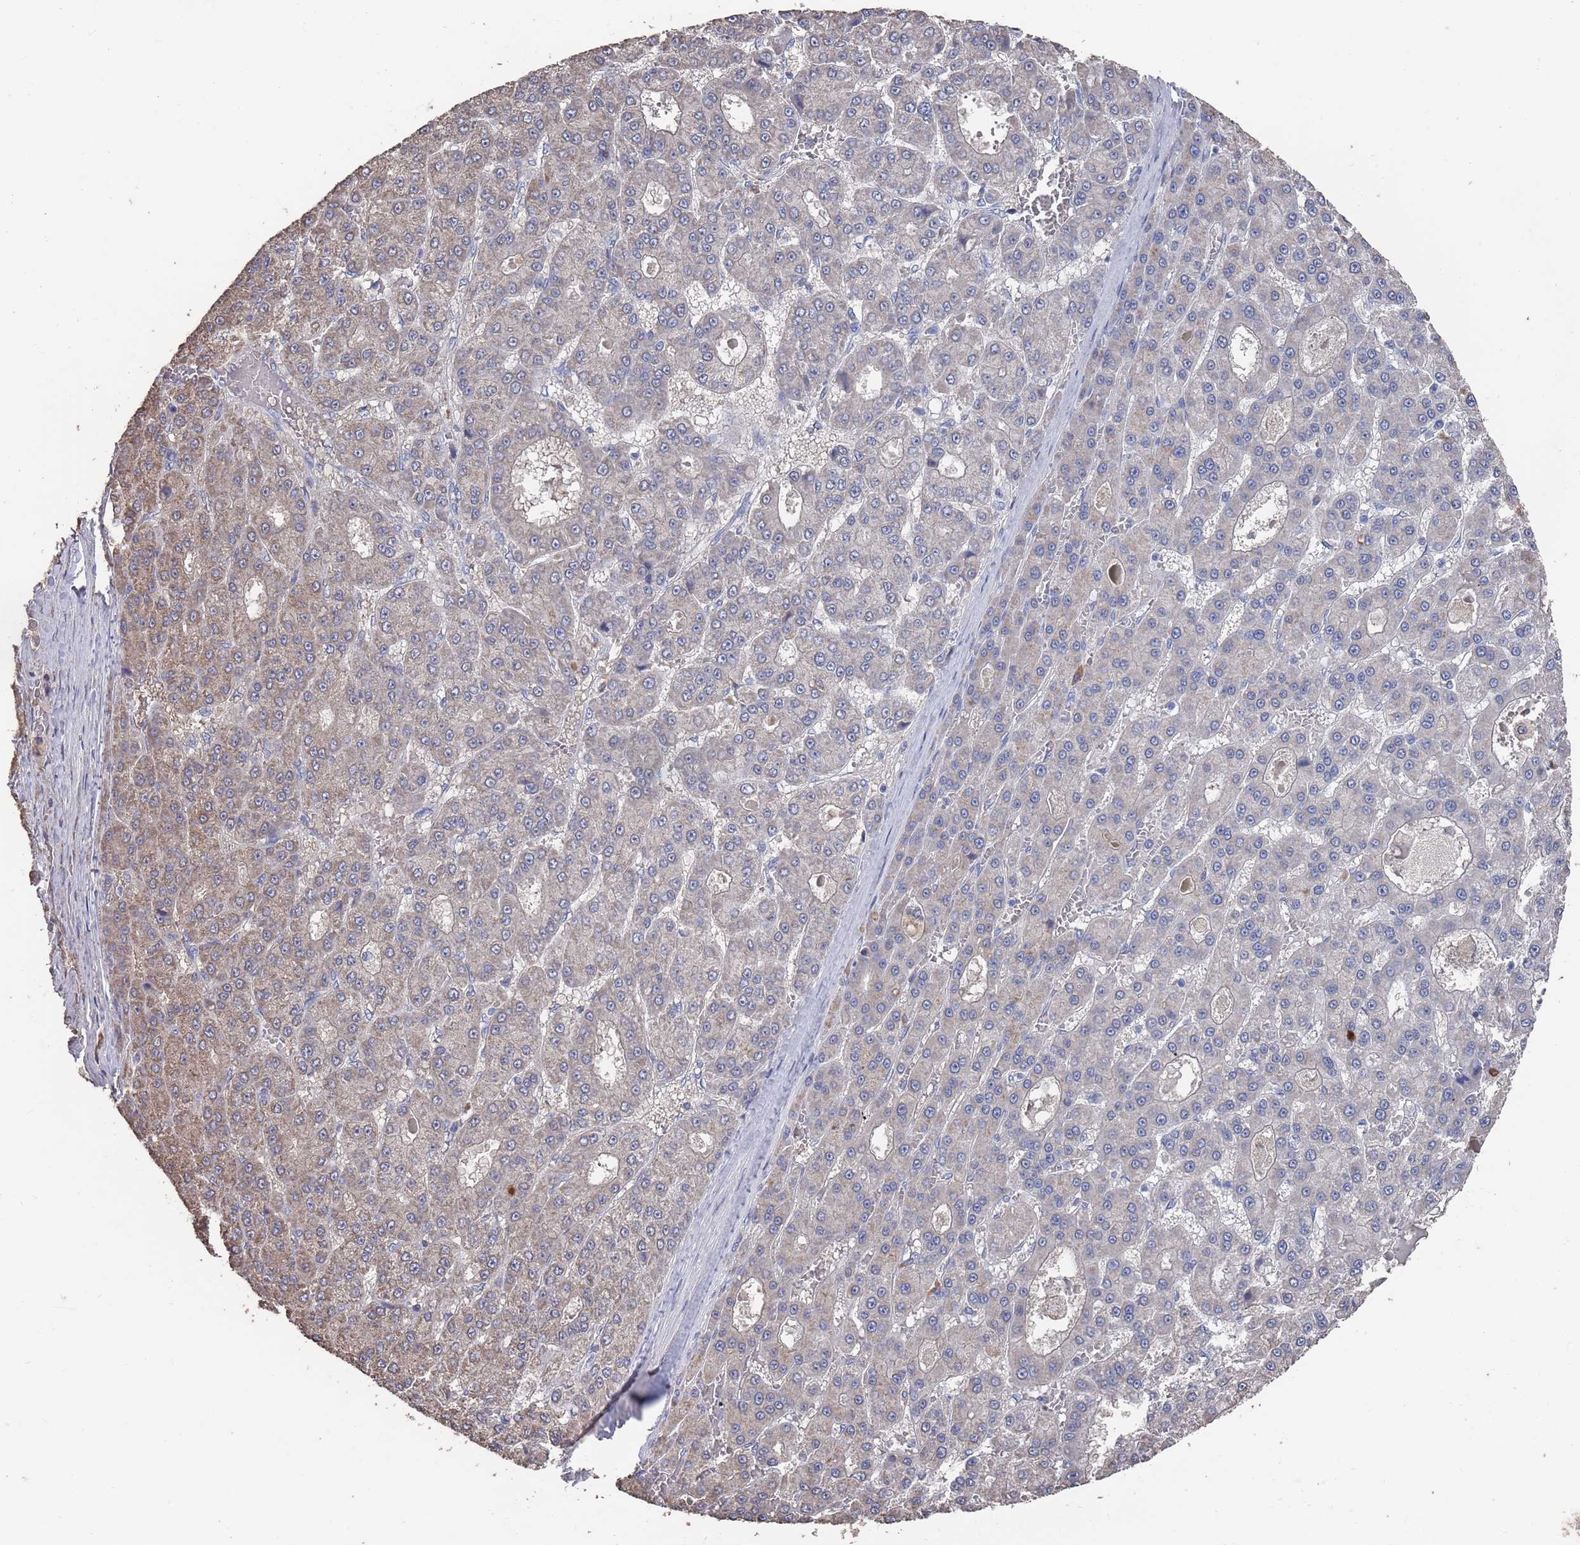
{"staining": {"intensity": "moderate", "quantity": "<25%", "location": "cytoplasmic/membranous"}, "tissue": "liver cancer", "cell_type": "Tumor cells", "image_type": "cancer", "snomed": [{"axis": "morphology", "description": "Carcinoma, Hepatocellular, NOS"}, {"axis": "topography", "description": "Liver"}], "caption": "An immunohistochemistry (IHC) histopathology image of tumor tissue is shown. Protein staining in brown labels moderate cytoplasmic/membranous positivity in liver hepatocellular carcinoma within tumor cells.", "gene": "BTBD18", "patient": {"sex": "male", "age": 70}}